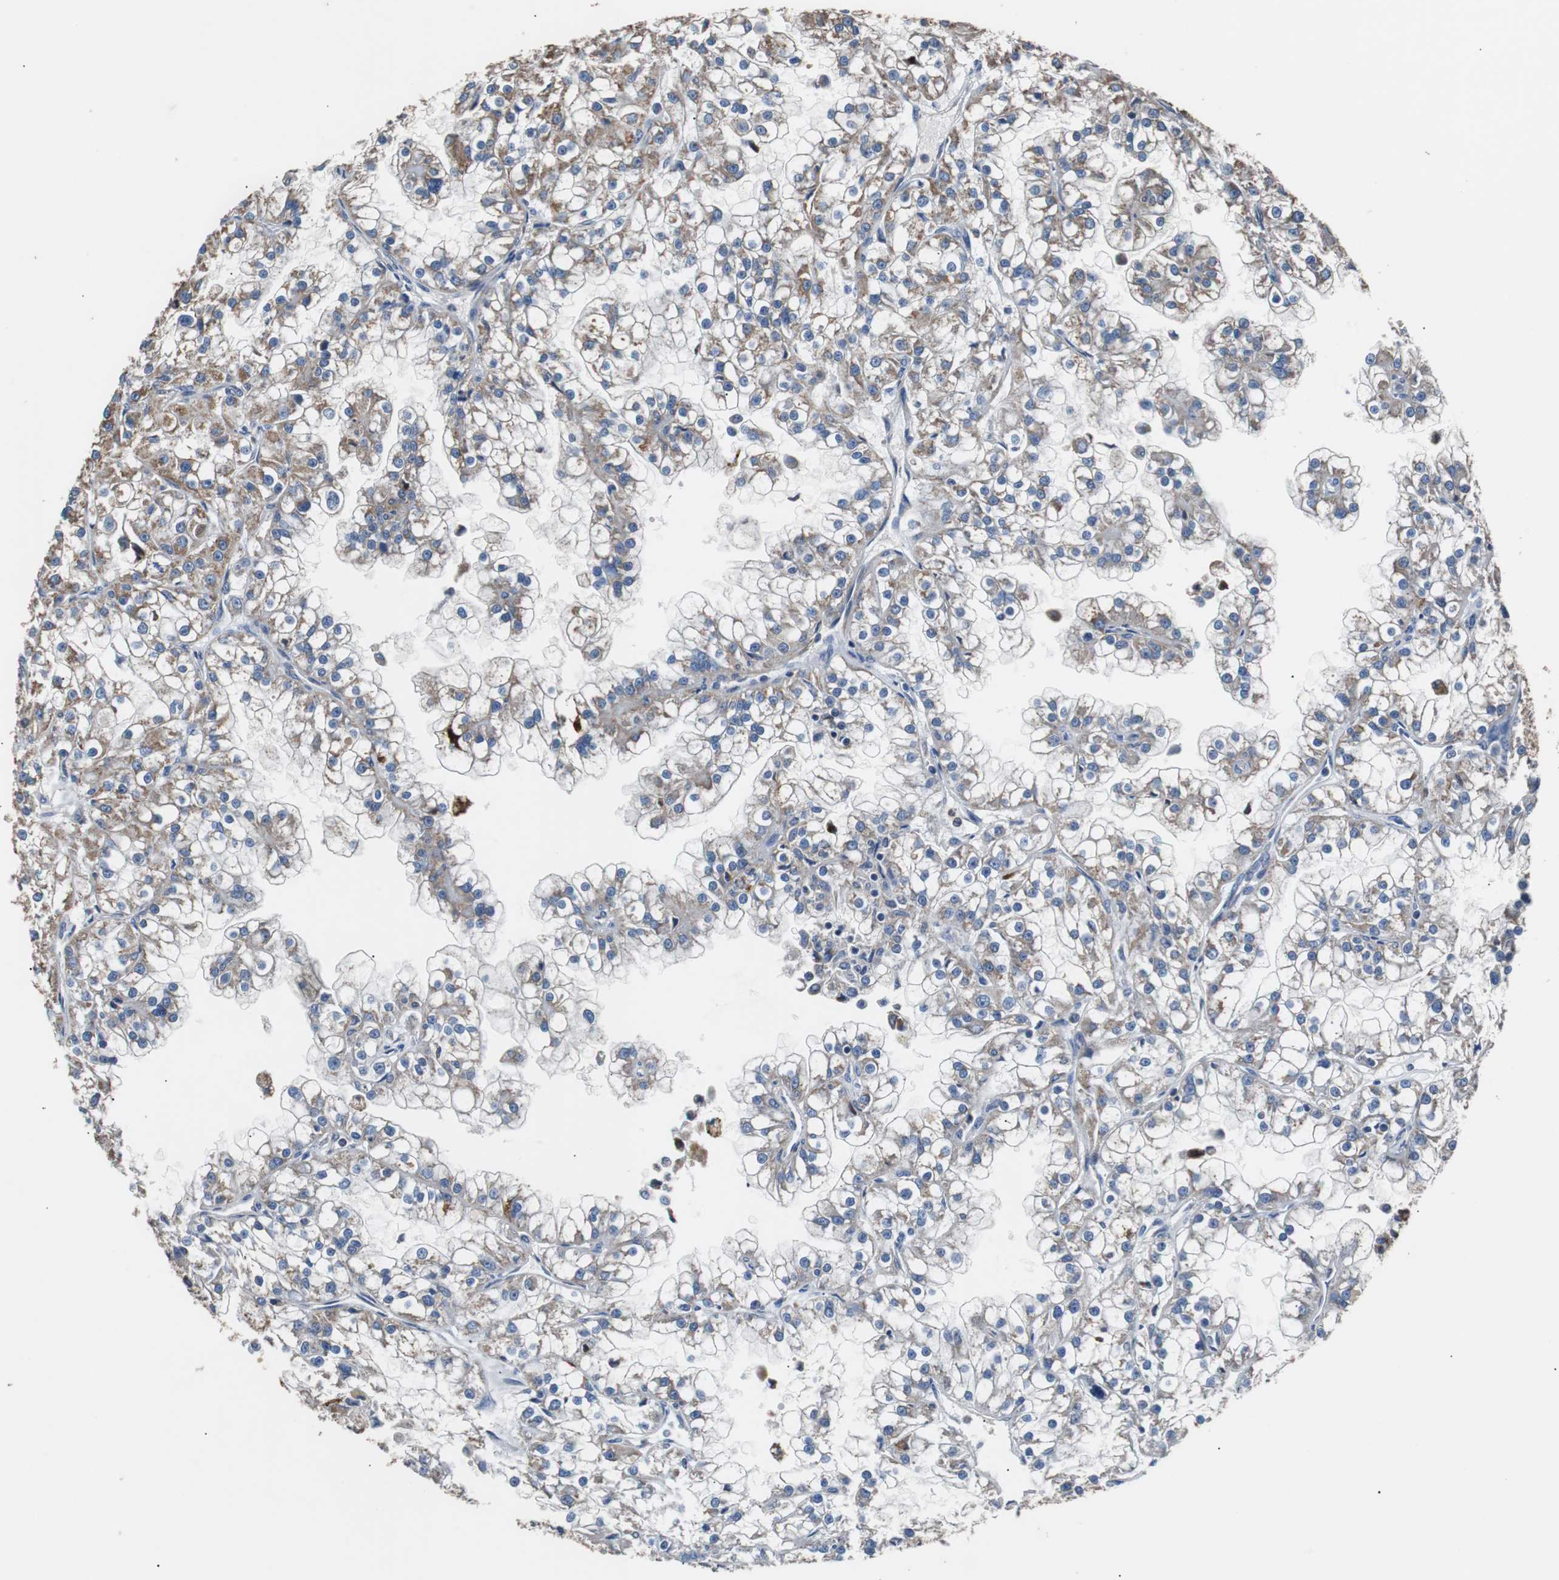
{"staining": {"intensity": "moderate", "quantity": "25%-75%", "location": "cytoplasmic/membranous"}, "tissue": "renal cancer", "cell_type": "Tumor cells", "image_type": "cancer", "snomed": [{"axis": "morphology", "description": "Adenocarcinoma, NOS"}, {"axis": "topography", "description": "Kidney"}], "caption": "Human renal cancer (adenocarcinoma) stained for a protein (brown) demonstrates moderate cytoplasmic/membranous positive positivity in approximately 25%-75% of tumor cells.", "gene": "PITRM1", "patient": {"sex": "female", "age": 52}}